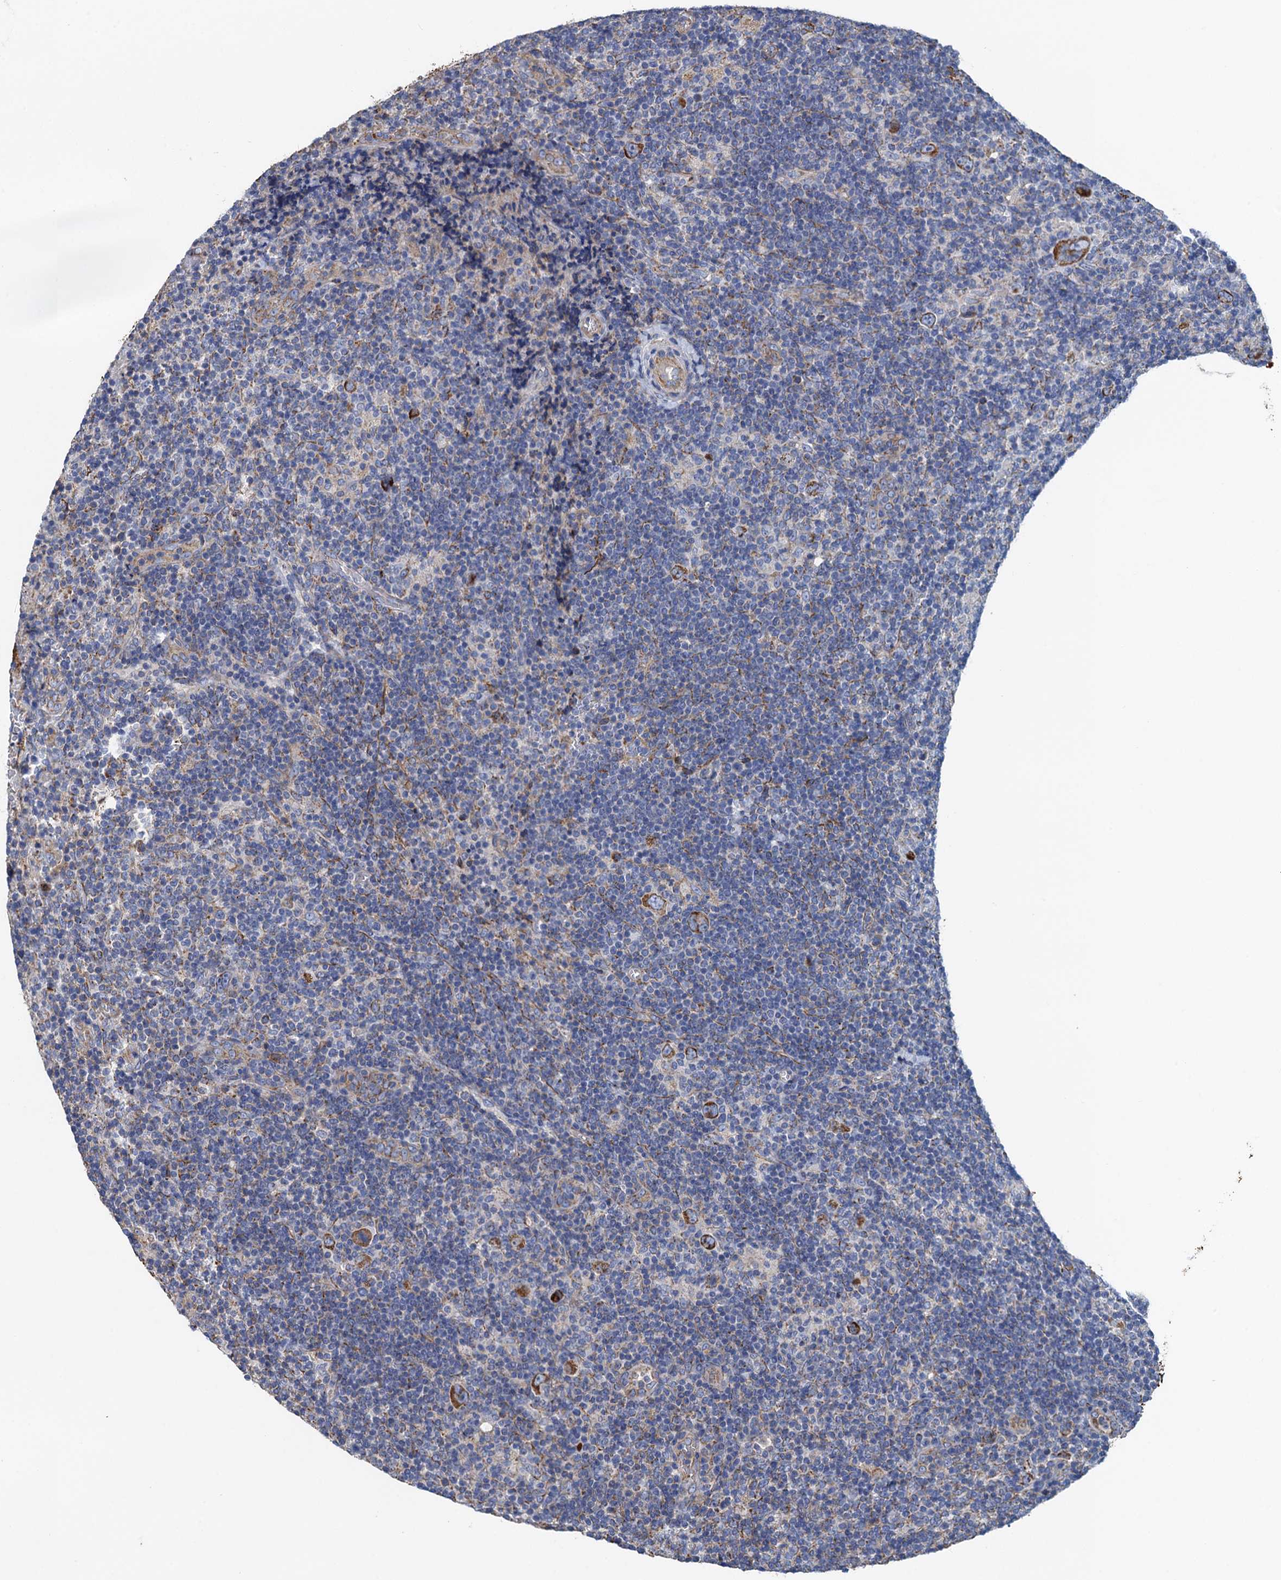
{"staining": {"intensity": "strong", "quantity": ">75%", "location": "cytoplasmic/membranous"}, "tissue": "lymphoma", "cell_type": "Tumor cells", "image_type": "cancer", "snomed": [{"axis": "morphology", "description": "Hodgkin's disease, NOS"}, {"axis": "topography", "description": "Lymph node"}], "caption": "The immunohistochemical stain labels strong cytoplasmic/membranous staining in tumor cells of lymphoma tissue.", "gene": "GCSH", "patient": {"sex": "female", "age": 57}}